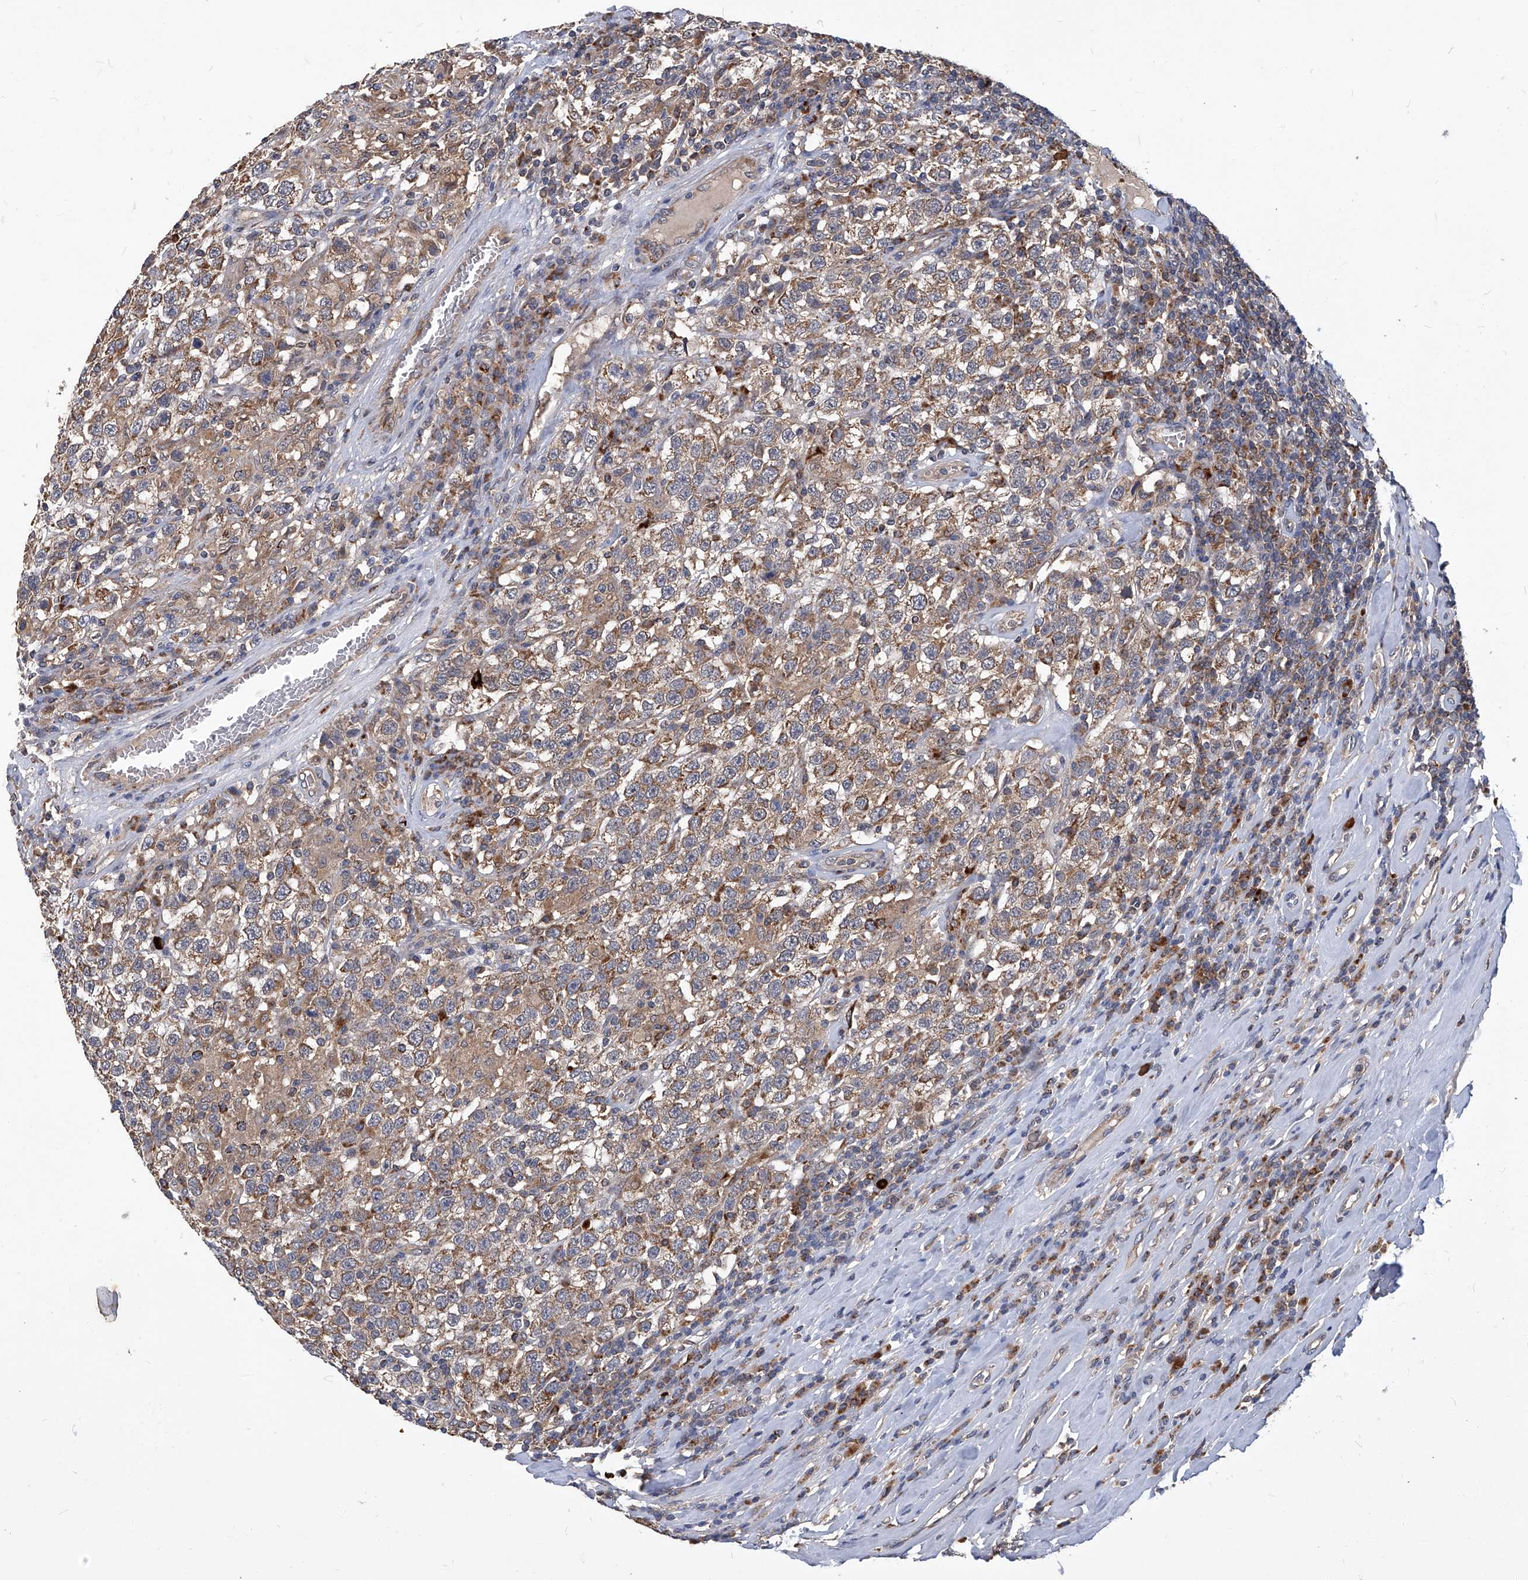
{"staining": {"intensity": "moderate", "quantity": ">75%", "location": "cytoplasmic/membranous"}, "tissue": "testis cancer", "cell_type": "Tumor cells", "image_type": "cancer", "snomed": [{"axis": "morphology", "description": "Seminoma, NOS"}, {"axis": "topography", "description": "Testis"}], "caption": "Testis cancer stained with immunohistochemistry (IHC) exhibits moderate cytoplasmic/membranous positivity in approximately >75% of tumor cells.", "gene": "TNFRSF13B", "patient": {"sex": "male", "age": 41}}